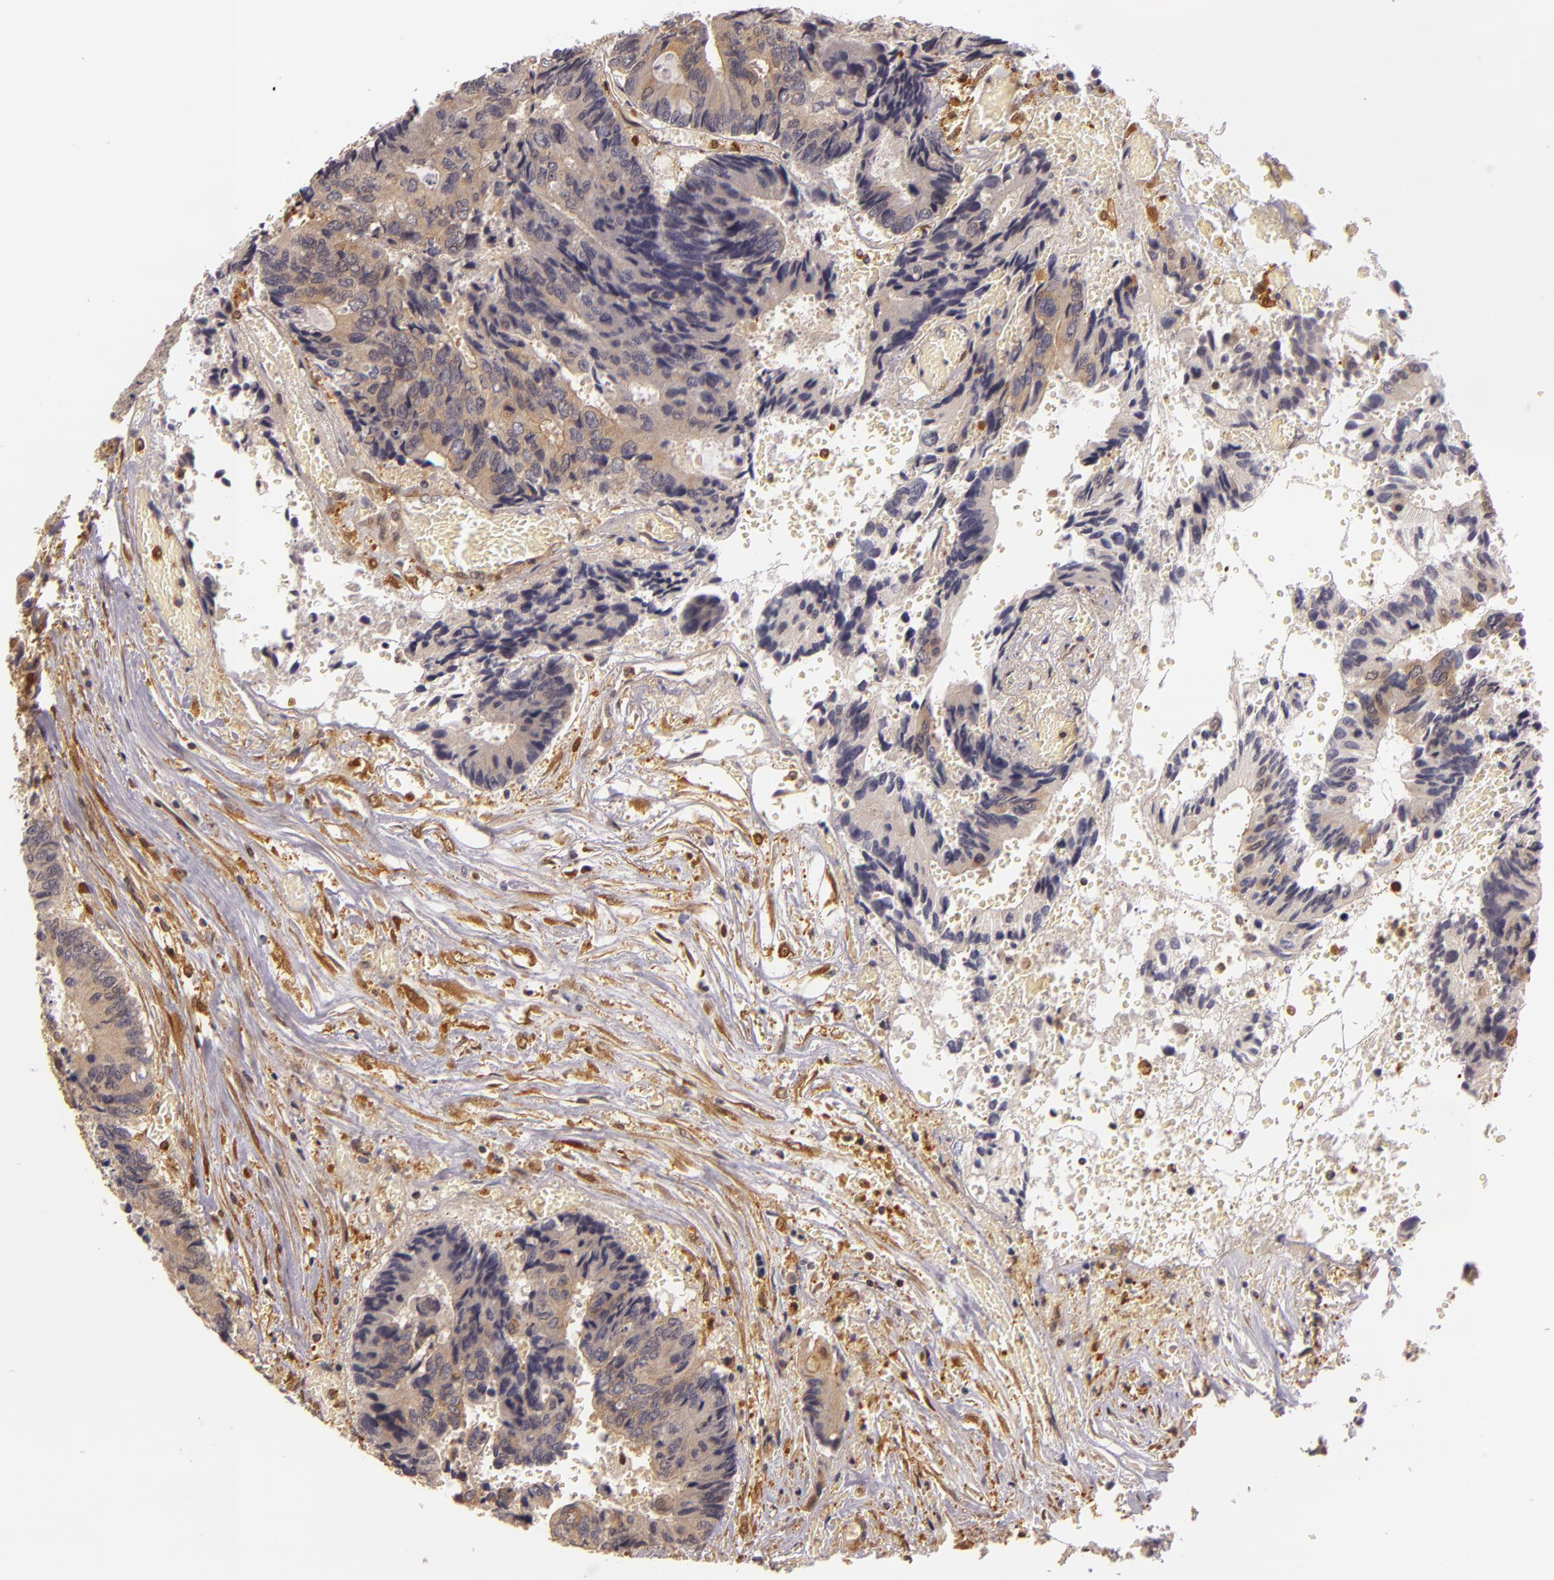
{"staining": {"intensity": "moderate", "quantity": ">75%", "location": "cytoplasmic/membranous"}, "tissue": "colorectal cancer", "cell_type": "Tumor cells", "image_type": "cancer", "snomed": [{"axis": "morphology", "description": "Adenocarcinoma, NOS"}, {"axis": "topography", "description": "Rectum"}], "caption": "Colorectal cancer stained for a protein demonstrates moderate cytoplasmic/membranous positivity in tumor cells. (IHC, brightfield microscopy, high magnification).", "gene": "TOM1", "patient": {"sex": "male", "age": 55}}